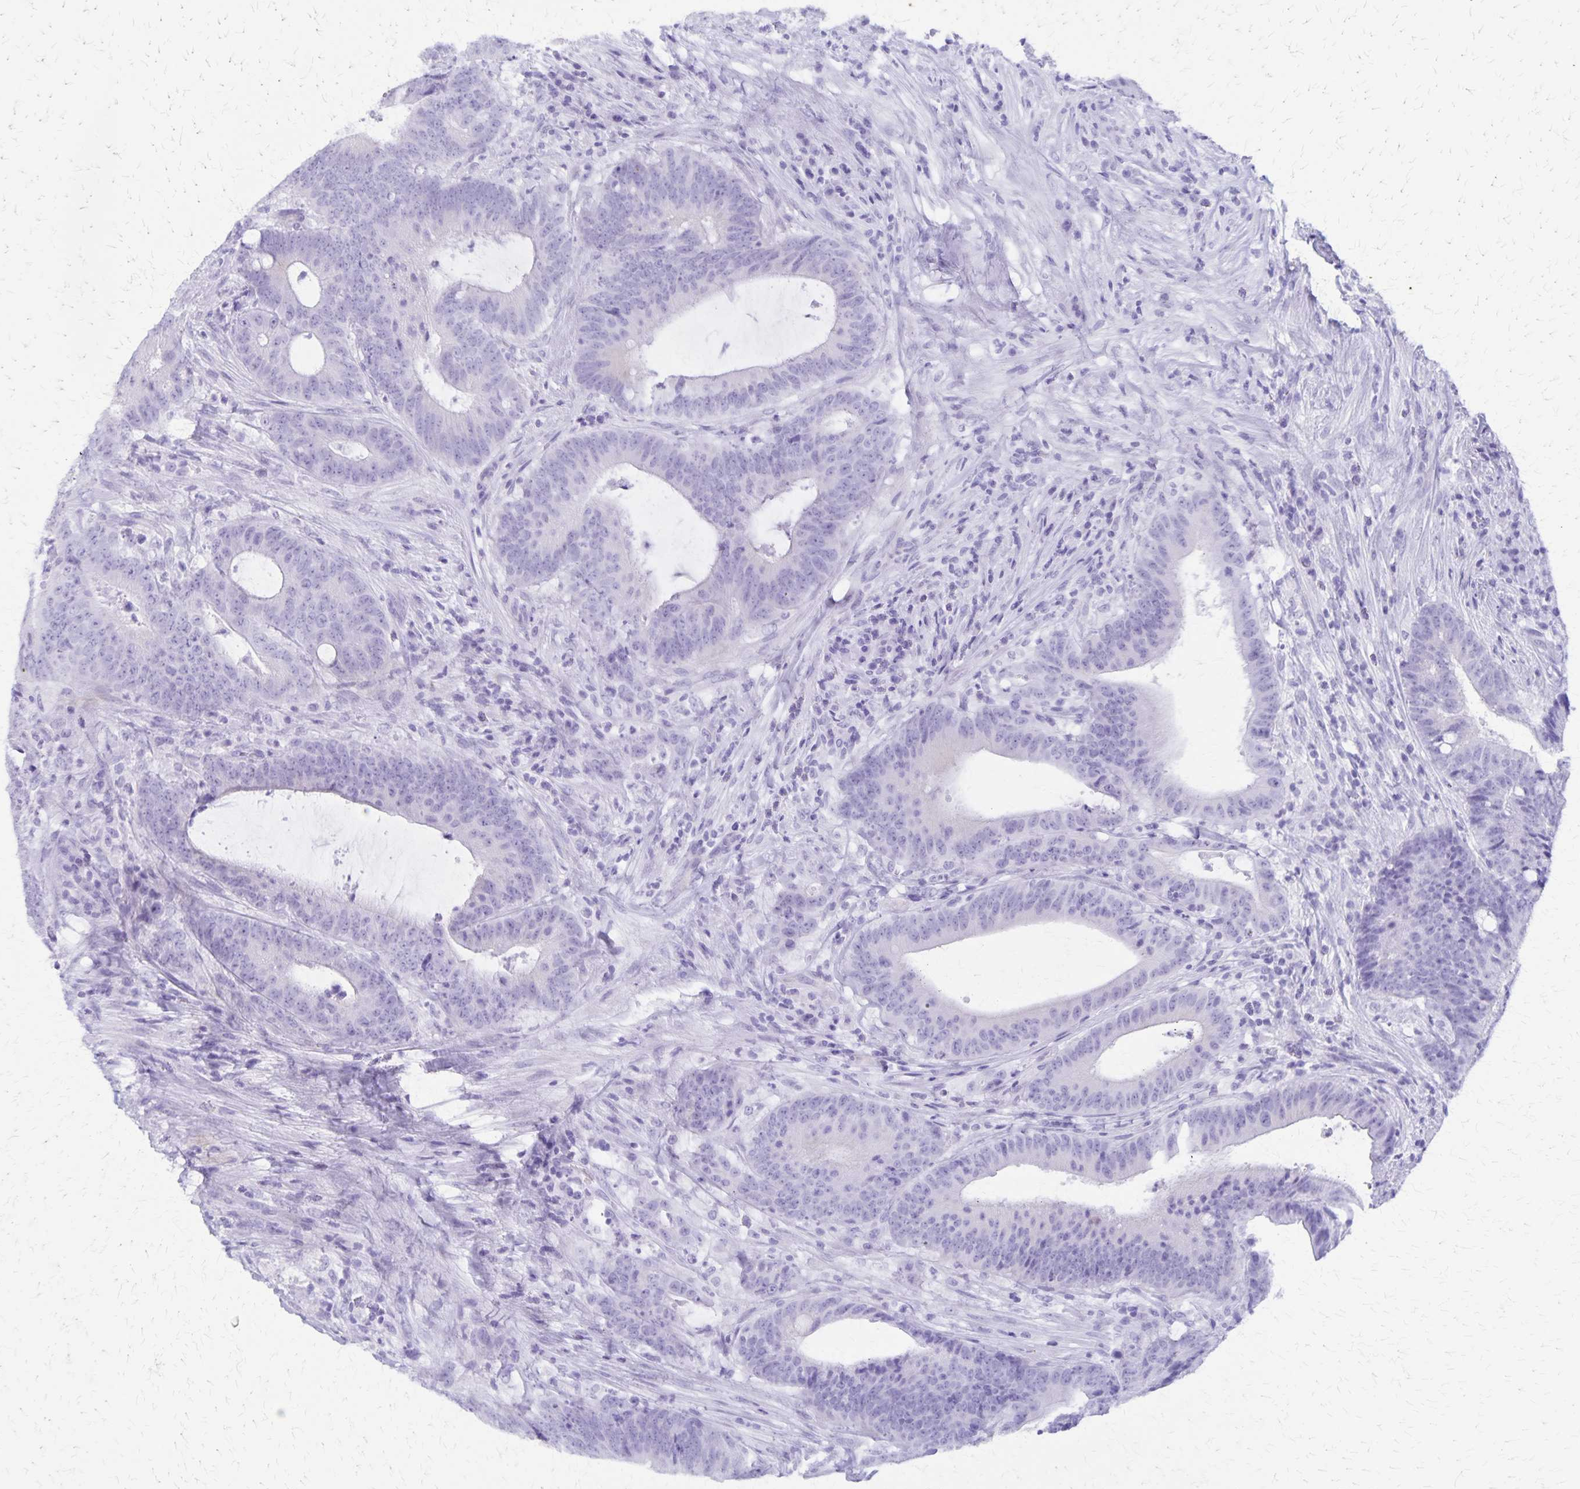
{"staining": {"intensity": "negative", "quantity": "none", "location": "none"}, "tissue": "colorectal cancer", "cell_type": "Tumor cells", "image_type": "cancer", "snomed": [{"axis": "morphology", "description": "Adenocarcinoma, NOS"}, {"axis": "topography", "description": "Colon"}], "caption": "IHC micrograph of human adenocarcinoma (colorectal) stained for a protein (brown), which exhibits no staining in tumor cells. The staining was performed using DAB (3,3'-diaminobenzidine) to visualize the protein expression in brown, while the nuclei were stained in blue with hematoxylin (Magnification: 20x).", "gene": "DEFA5", "patient": {"sex": "female", "age": 43}}